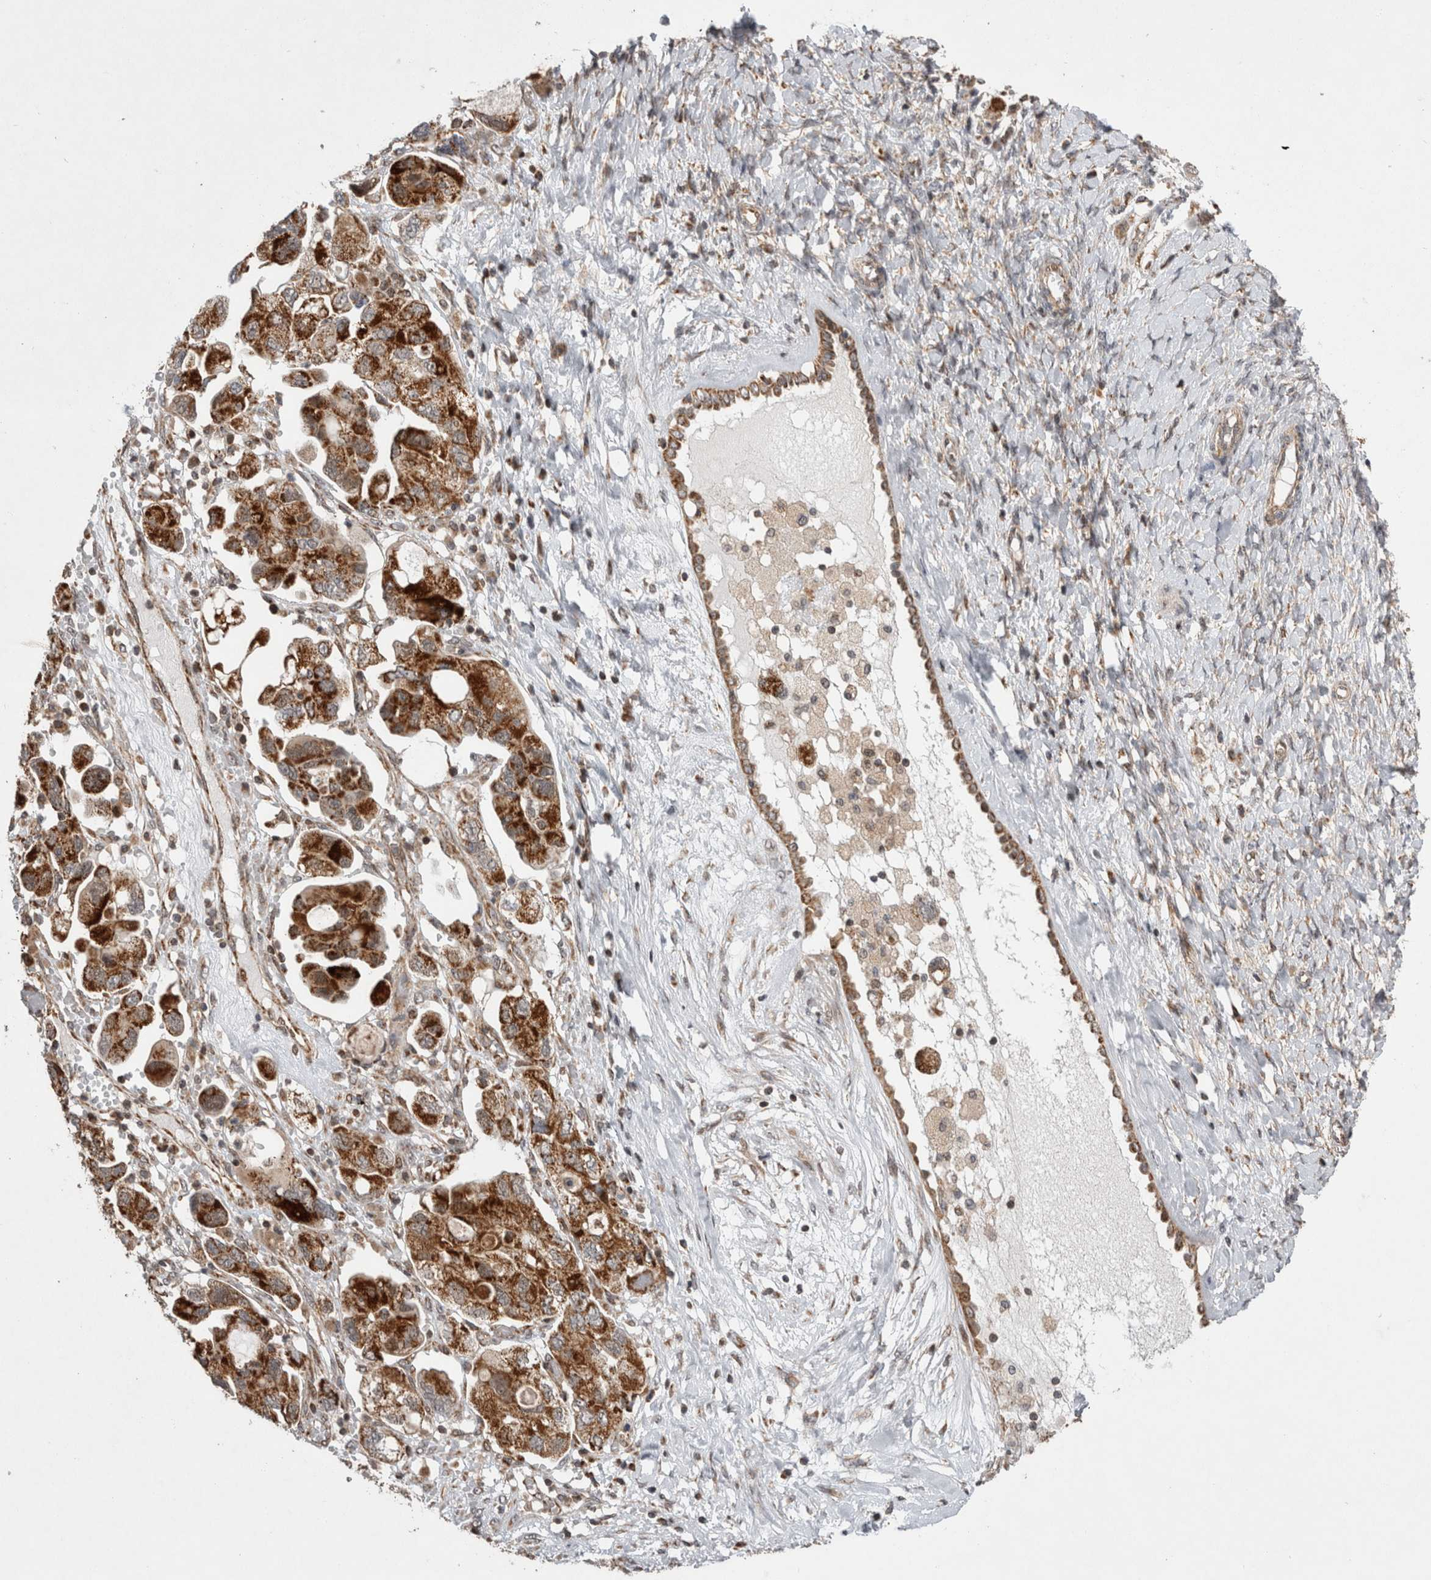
{"staining": {"intensity": "strong", "quantity": ">75%", "location": "cytoplasmic/membranous"}, "tissue": "ovarian cancer", "cell_type": "Tumor cells", "image_type": "cancer", "snomed": [{"axis": "morphology", "description": "Carcinoma, NOS"}, {"axis": "morphology", "description": "Cystadenocarcinoma, serous, NOS"}, {"axis": "topography", "description": "Ovary"}], "caption": "The micrograph exhibits staining of ovarian cancer, revealing strong cytoplasmic/membranous protein staining (brown color) within tumor cells.", "gene": "MRPL37", "patient": {"sex": "female", "age": 69}}